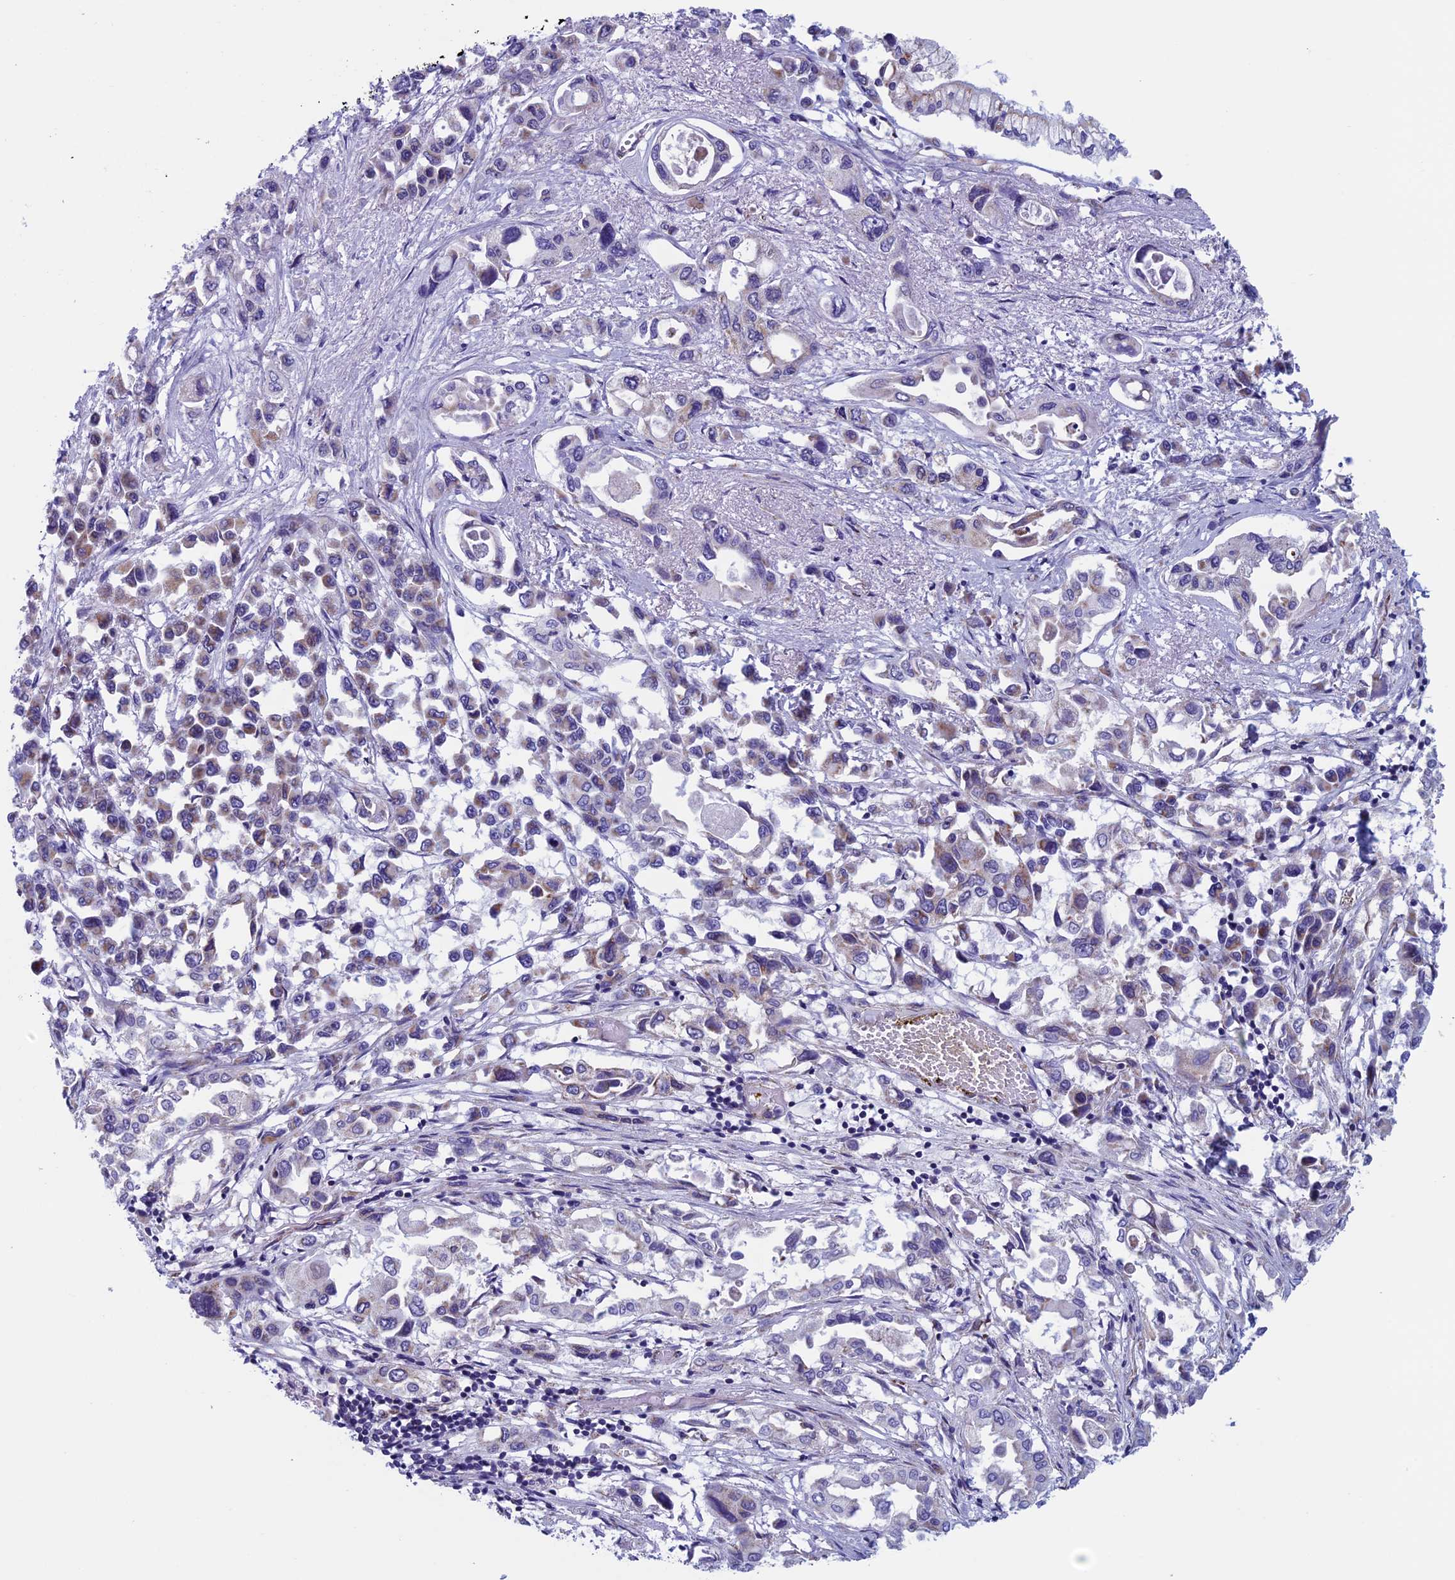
{"staining": {"intensity": "weak", "quantity": "25%-75%", "location": "cytoplasmic/membranous"}, "tissue": "pancreatic cancer", "cell_type": "Tumor cells", "image_type": "cancer", "snomed": [{"axis": "morphology", "description": "Adenocarcinoma, NOS"}, {"axis": "topography", "description": "Pancreas"}], "caption": "Weak cytoplasmic/membranous staining for a protein is appreciated in approximately 25%-75% of tumor cells of adenocarcinoma (pancreatic) using immunohistochemistry.", "gene": "NDUFB9", "patient": {"sex": "male", "age": 92}}